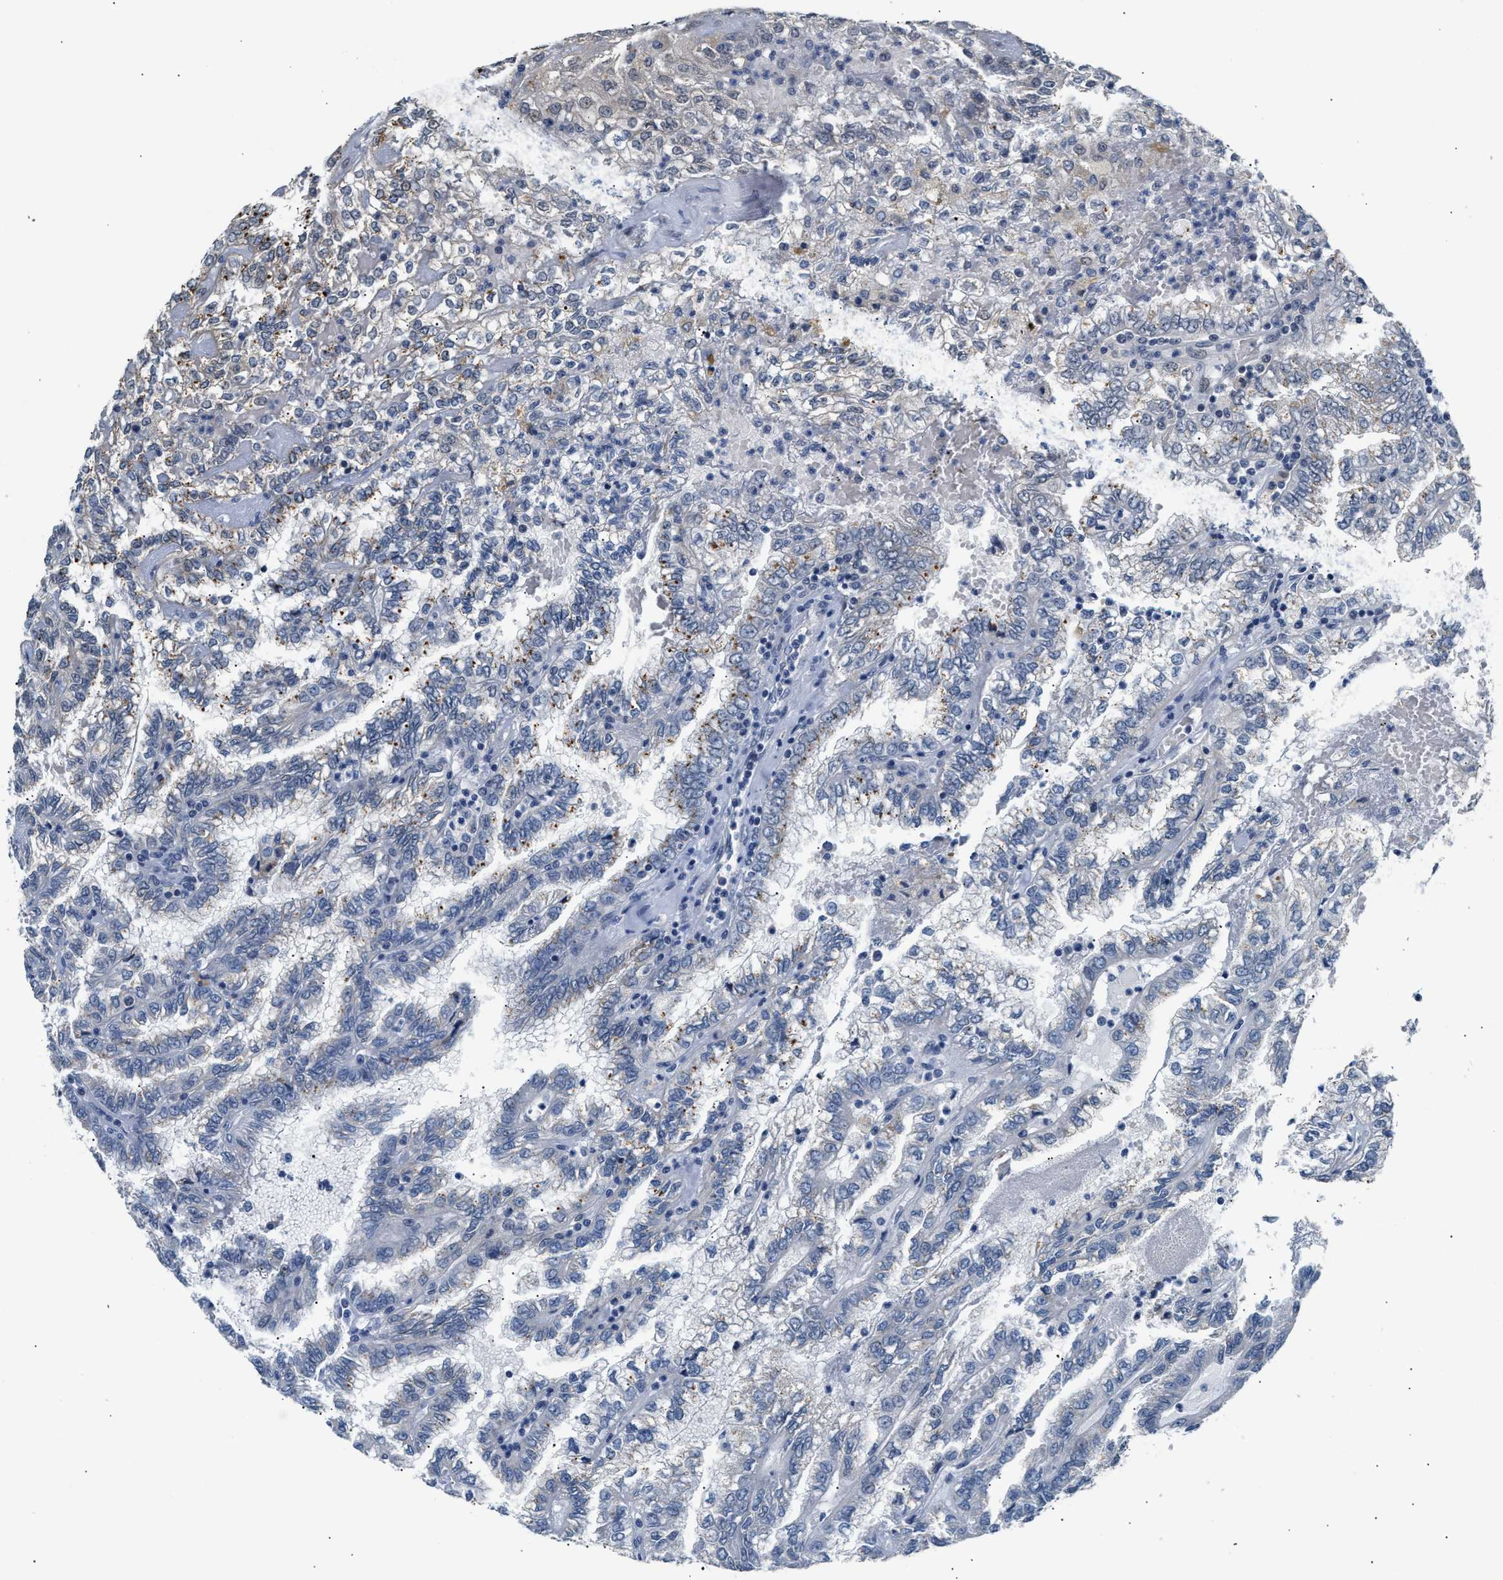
{"staining": {"intensity": "weak", "quantity": "25%-75%", "location": "cytoplasmic/membranous"}, "tissue": "renal cancer", "cell_type": "Tumor cells", "image_type": "cancer", "snomed": [{"axis": "morphology", "description": "Inflammation, NOS"}, {"axis": "morphology", "description": "Adenocarcinoma, NOS"}, {"axis": "topography", "description": "Kidney"}], "caption": "IHC of human adenocarcinoma (renal) reveals low levels of weak cytoplasmic/membranous positivity in approximately 25%-75% of tumor cells. The staining was performed using DAB to visualize the protein expression in brown, while the nuclei were stained in blue with hematoxylin (Magnification: 20x).", "gene": "PPM1H", "patient": {"sex": "male", "age": 68}}